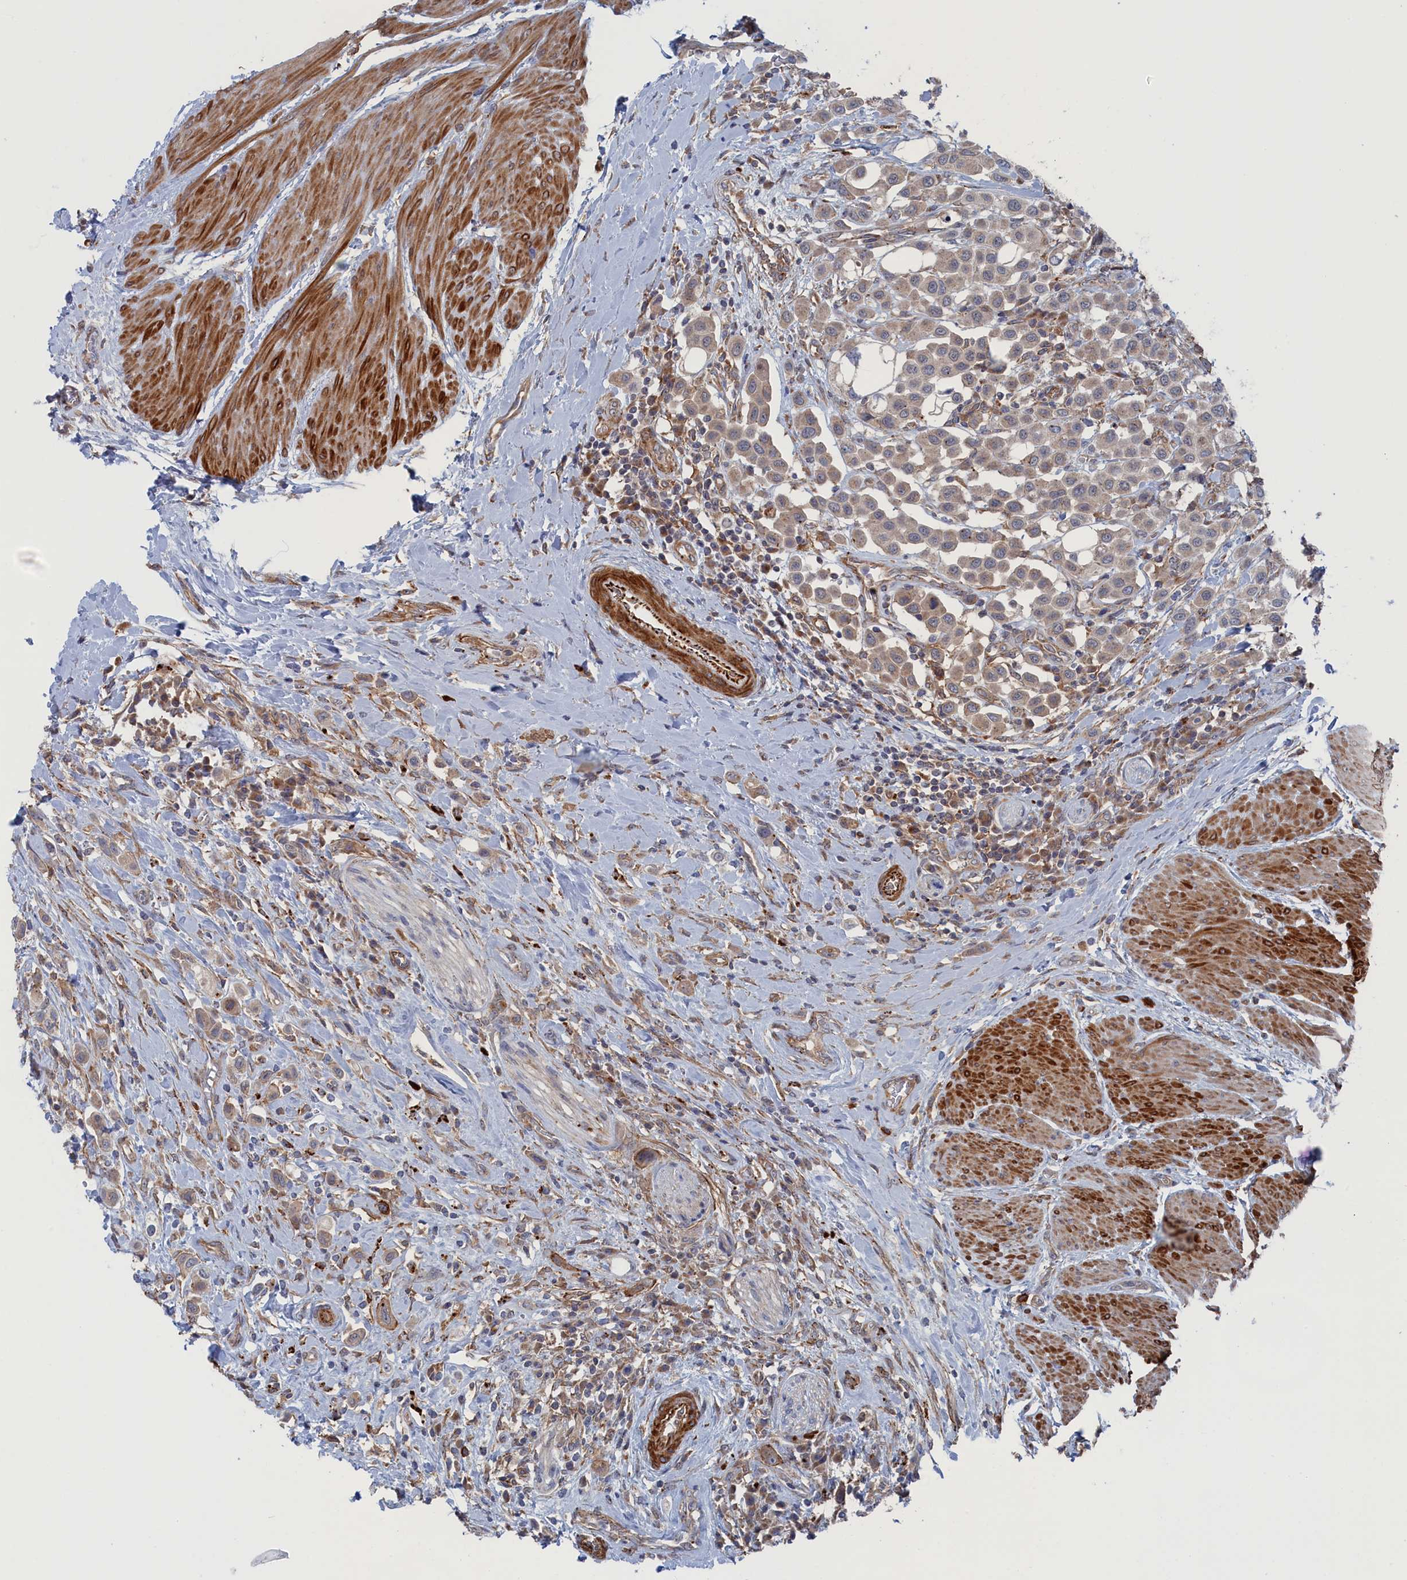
{"staining": {"intensity": "weak", "quantity": ">75%", "location": "cytoplasmic/membranous"}, "tissue": "urothelial cancer", "cell_type": "Tumor cells", "image_type": "cancer", "snomed": [{"axis": "morphology", "description": "Urothelial carcinoma, High grade"}, {"axis": "topography", "description": "Urinary bladder"}], "caption": "Weak cytoplasmic/membranous positivity is present in approximately >75% of tumor cells in urothelial carcinoma (high-grade). Immunohistochemistry (ihc) stains the protein in brown and the nuclei are stained blue.", "gene": "FILIP1L", "patient": {"sex": "male", "age": 50}}